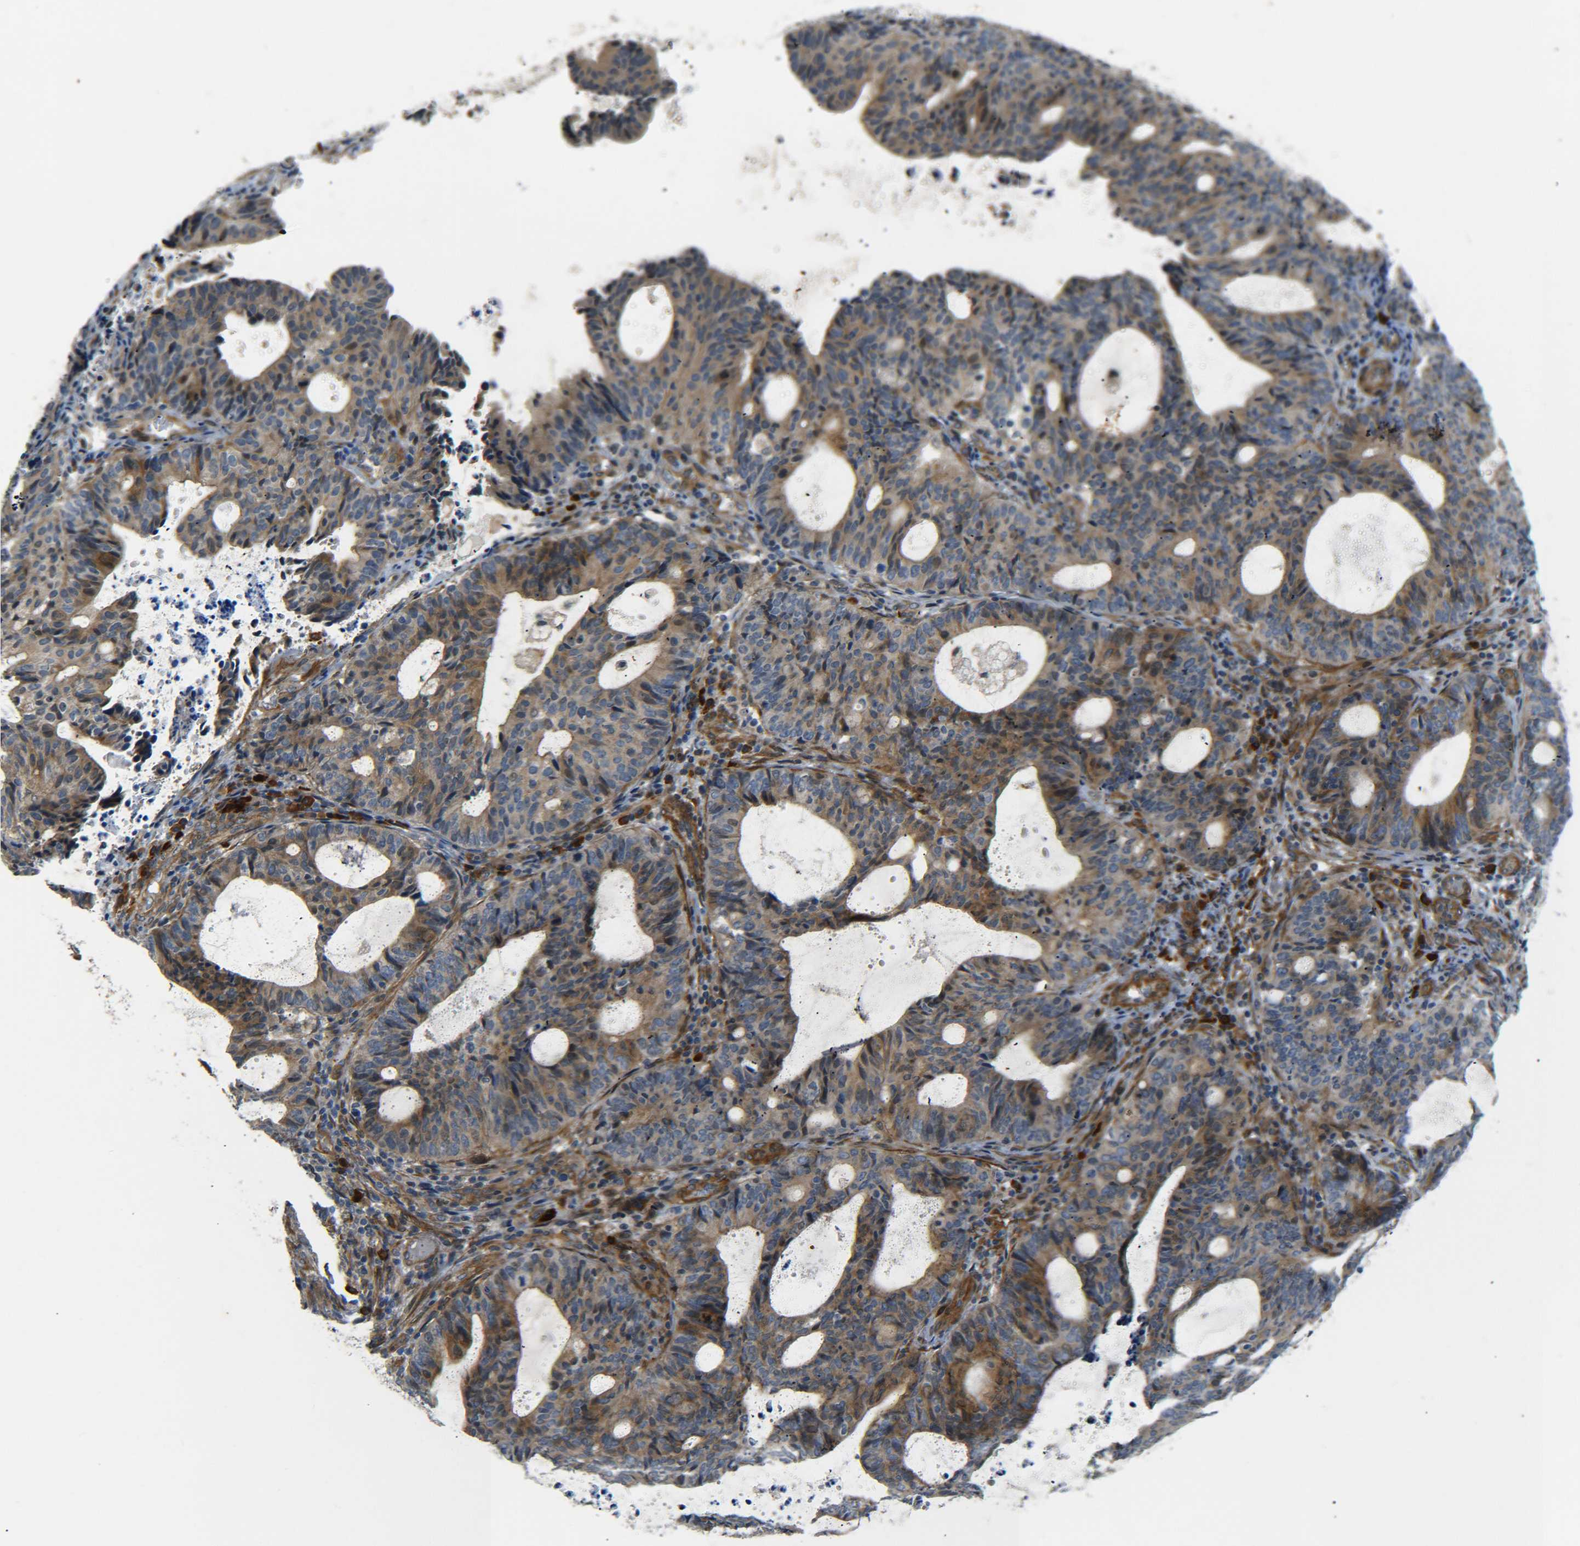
{"staining": {"intensity": "moderate", "quantity": ">75%", "location": "cytoplasmic/membranous"}, "tissue": "endometrial cancer", "cell_type": "Tumor cells", "image_type": "cancer", "snomed": [{"axis": "morphology", "description": "Adenocarcinoma, NOS"}, {"axis": "topography", "description": "Uterus"}], "caption": "The image reveals immunohistochemical staining of adenocarcinoma (endometrial). There is moderate cytoplasmic/membranous positivity is identified in approximately >75% of tumor cells.", "gene": "MEIS1", "patient": {"sex": "female", "age": 83}}